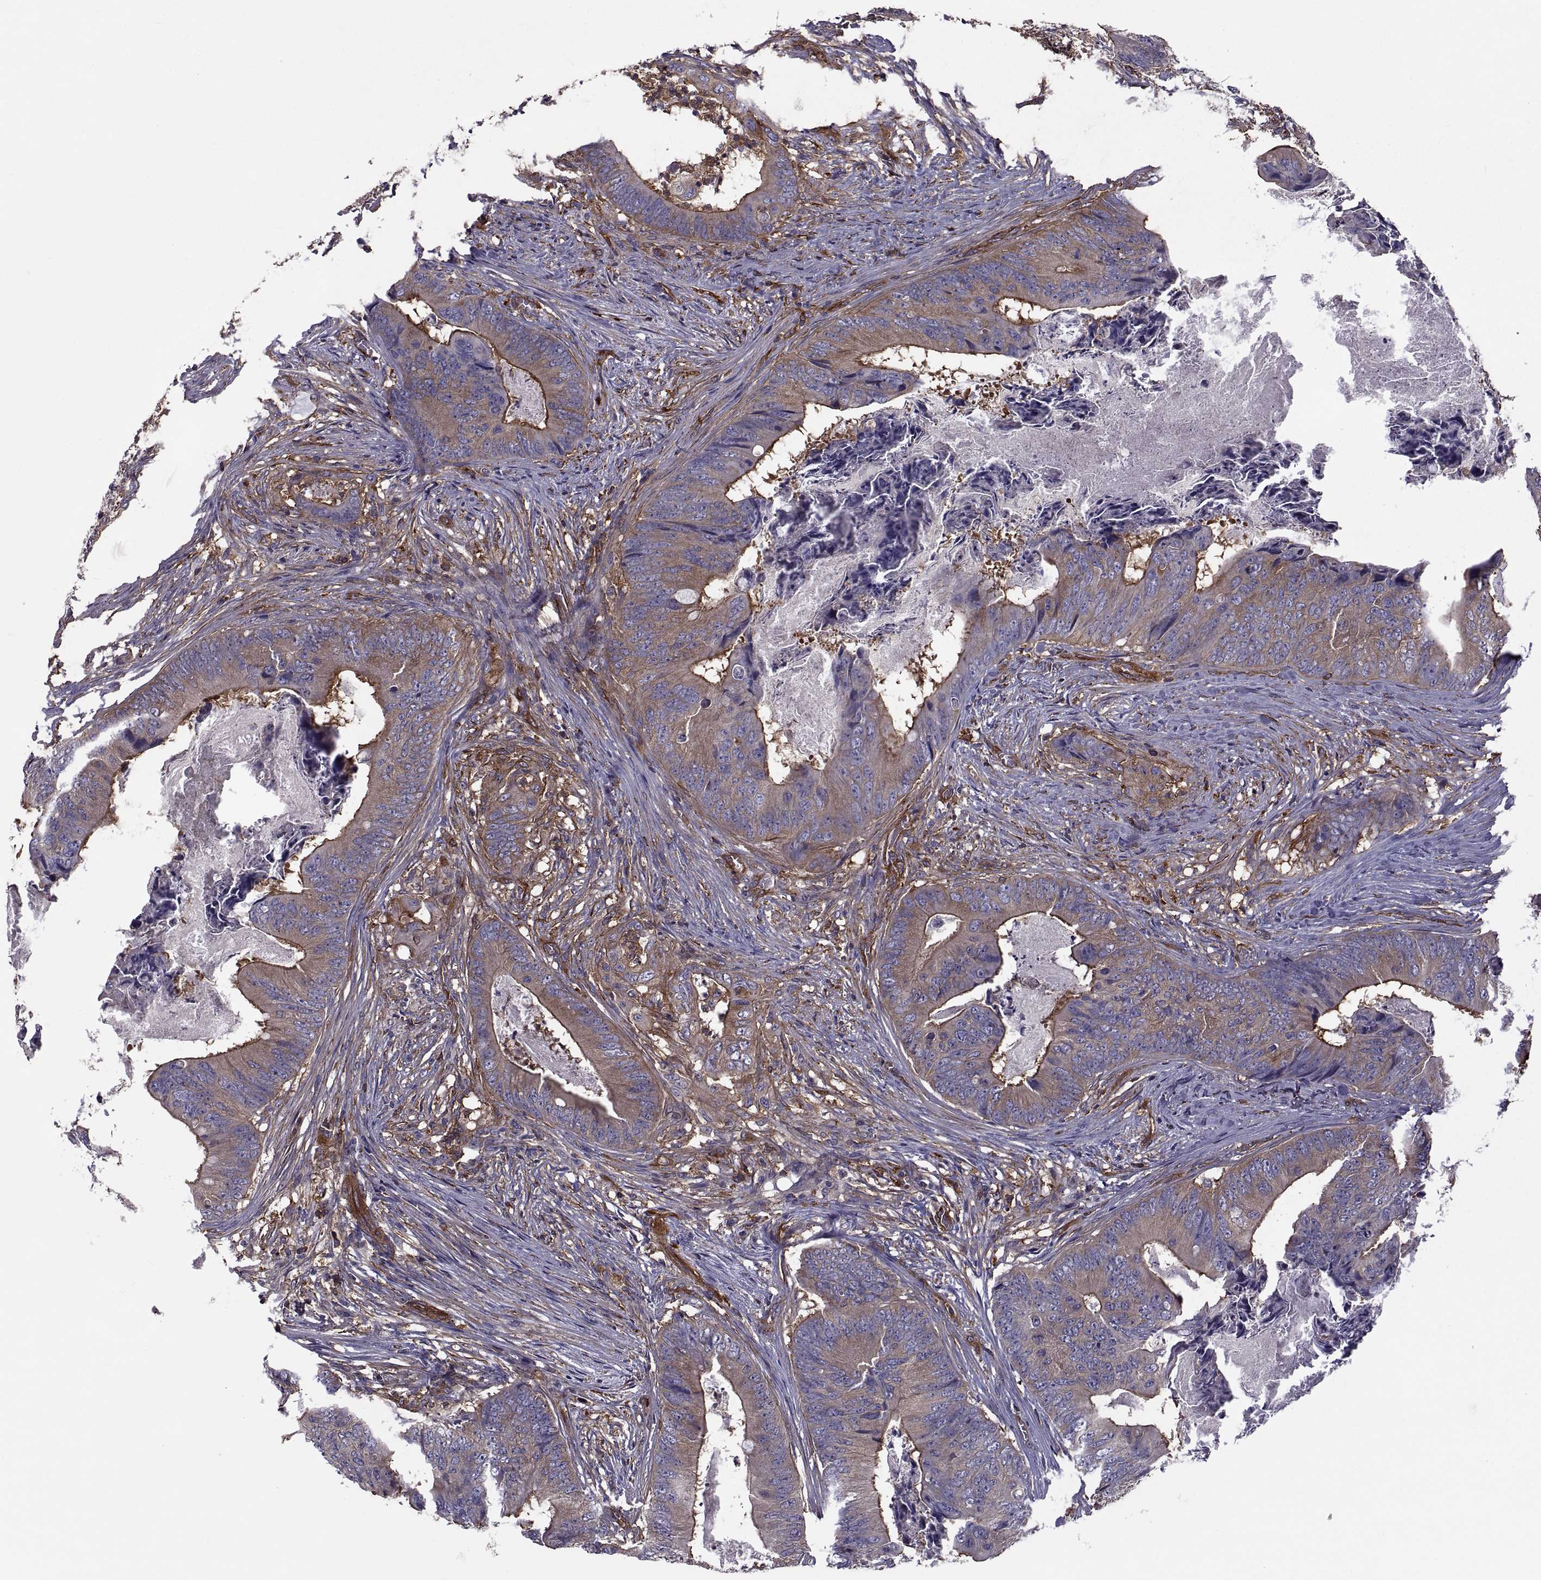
{"staining": {"intensity": "moderate", "quantity": "25%-75%", "location": "cytoplasmic/membranous"}, "tissue": "colorectal cancer", "cell_type": "Tumor cells", "image_type": "cancer", "snomed": [{"axis": "morphology", "description": "Adenocarcinoma, NOS"}, {"axis": "topography", "description": "Colon"}], "caption": "Immunohistochemistry (IHC) (DAB) staining of human colorectal adenocarcinoma exhibits moderate cytoplasmic/membranous protein expression in approximately 25%-75% of tumor cells.", "gene": "MYH9", "patient": {"sex": "male", "age": 84}}